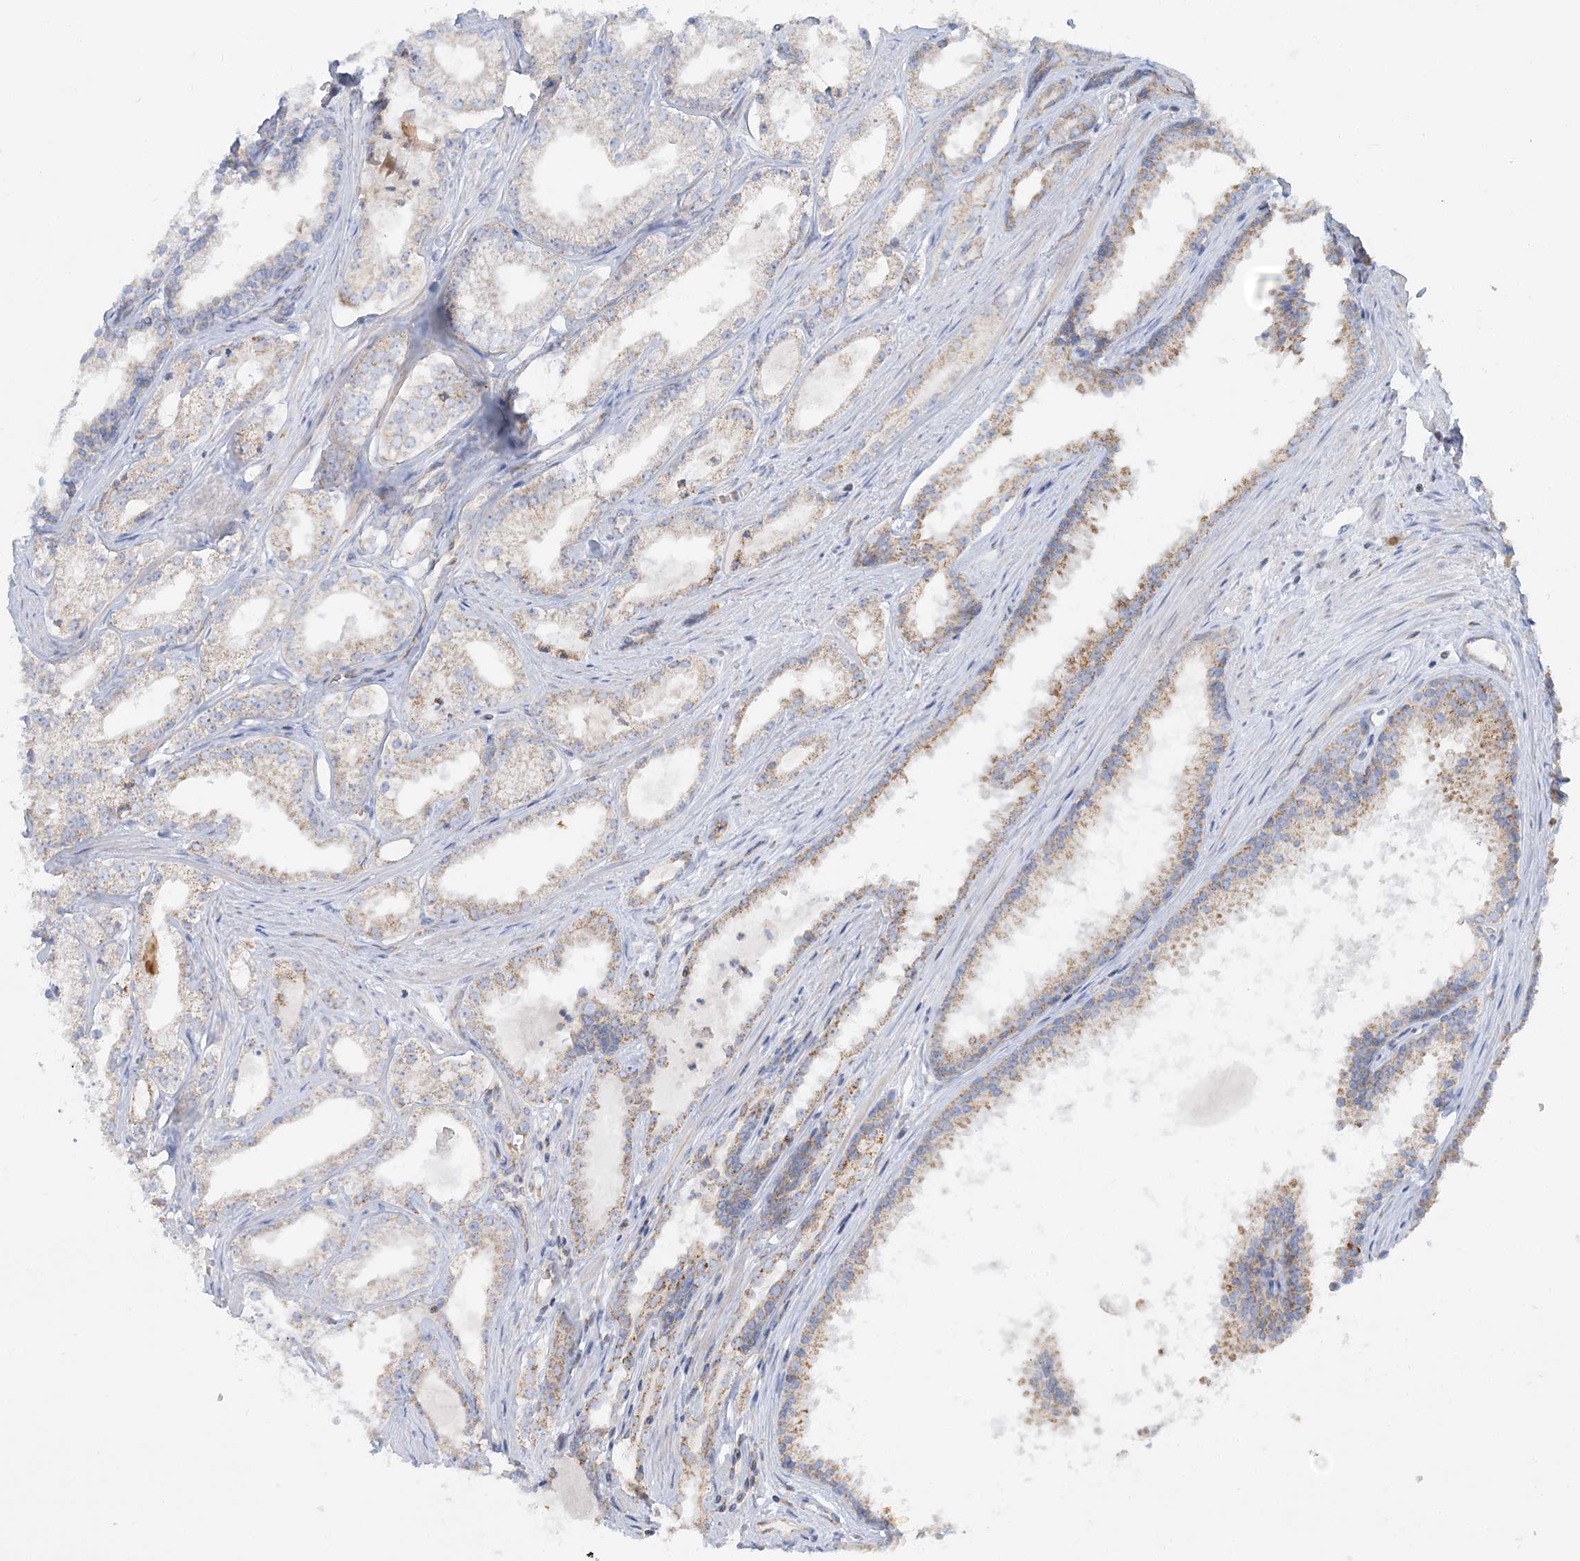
{"staining": {"intensity": "moderate", "quantity": "<25%", "location": "cytoplasmic/membranous"}, "tissue": "prostate cancer", "cell_type": "Tumor cells", "image_type": "cancer", "snomed": [{"axis": "morphology", "description": "Adenocarcinoma, High grade"}, {"axis": "topography", "description": "Prostate"}], "caption": "The immunohistochemical stain shows moderate cytoplasmic/membranous expression in tumor cells of prostate cancer (high-grade adenocarcinoma) tissue.", "gene": "TBC1D14", "patient": {"sex": "male", "age": 68}}